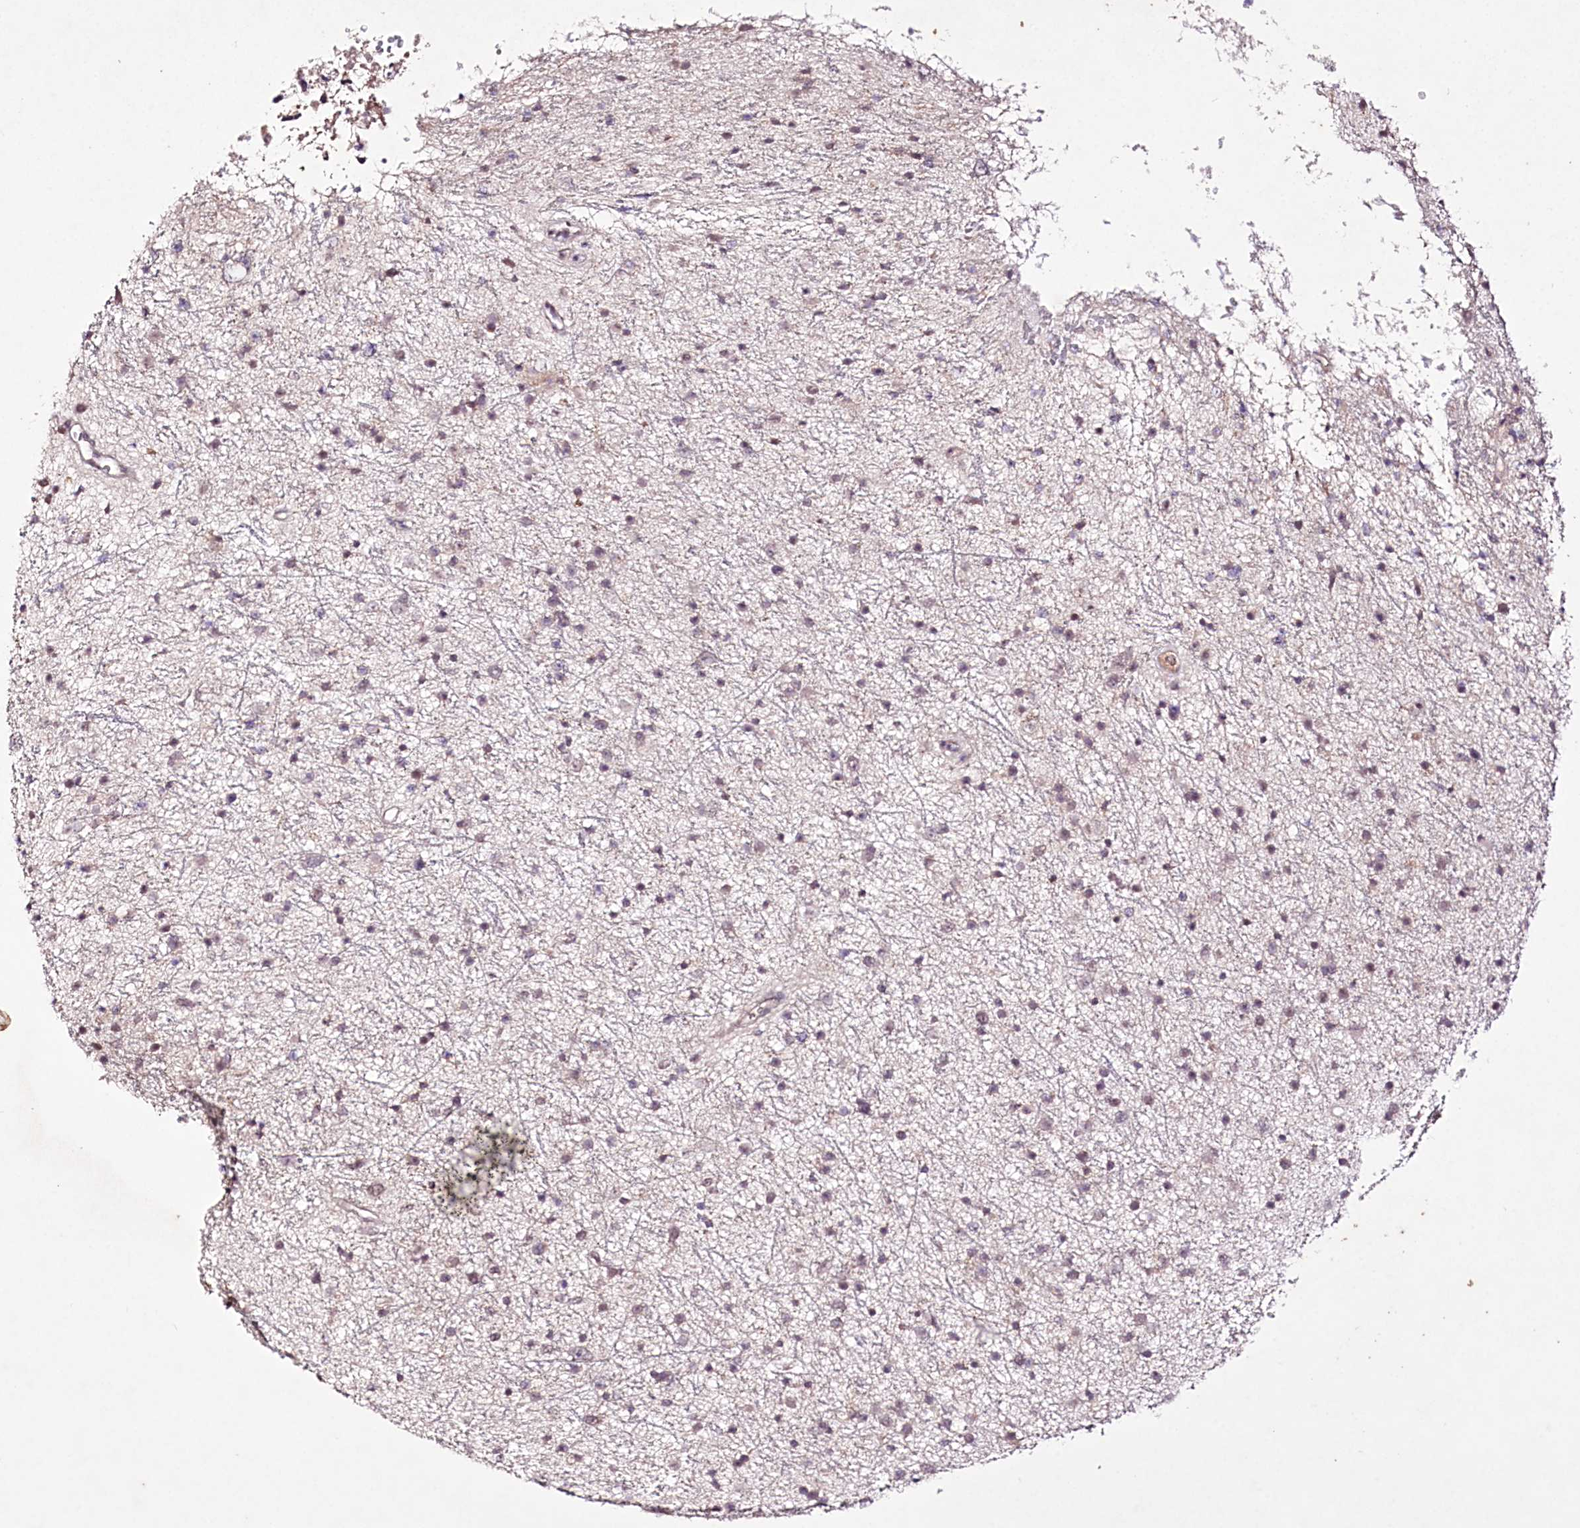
{"staining": {"intensity": "negative", "quantity": "none", "location": "none"}, "tissue": "glioma", "cell_type": "Tumor cells", "image_type": "cancer", "snomed": [{"axis": "morphology", "description": "Glioma, malignant, Low grade"}, {"axis": "topography", "description": "Cerebral cortex"}], "caption": "DAB immunohistochemical staining of human glioma reveals no significant staining in tumor cells.", "gene": "ENPP1", "patient": {"sex": "female", "age": 39}}